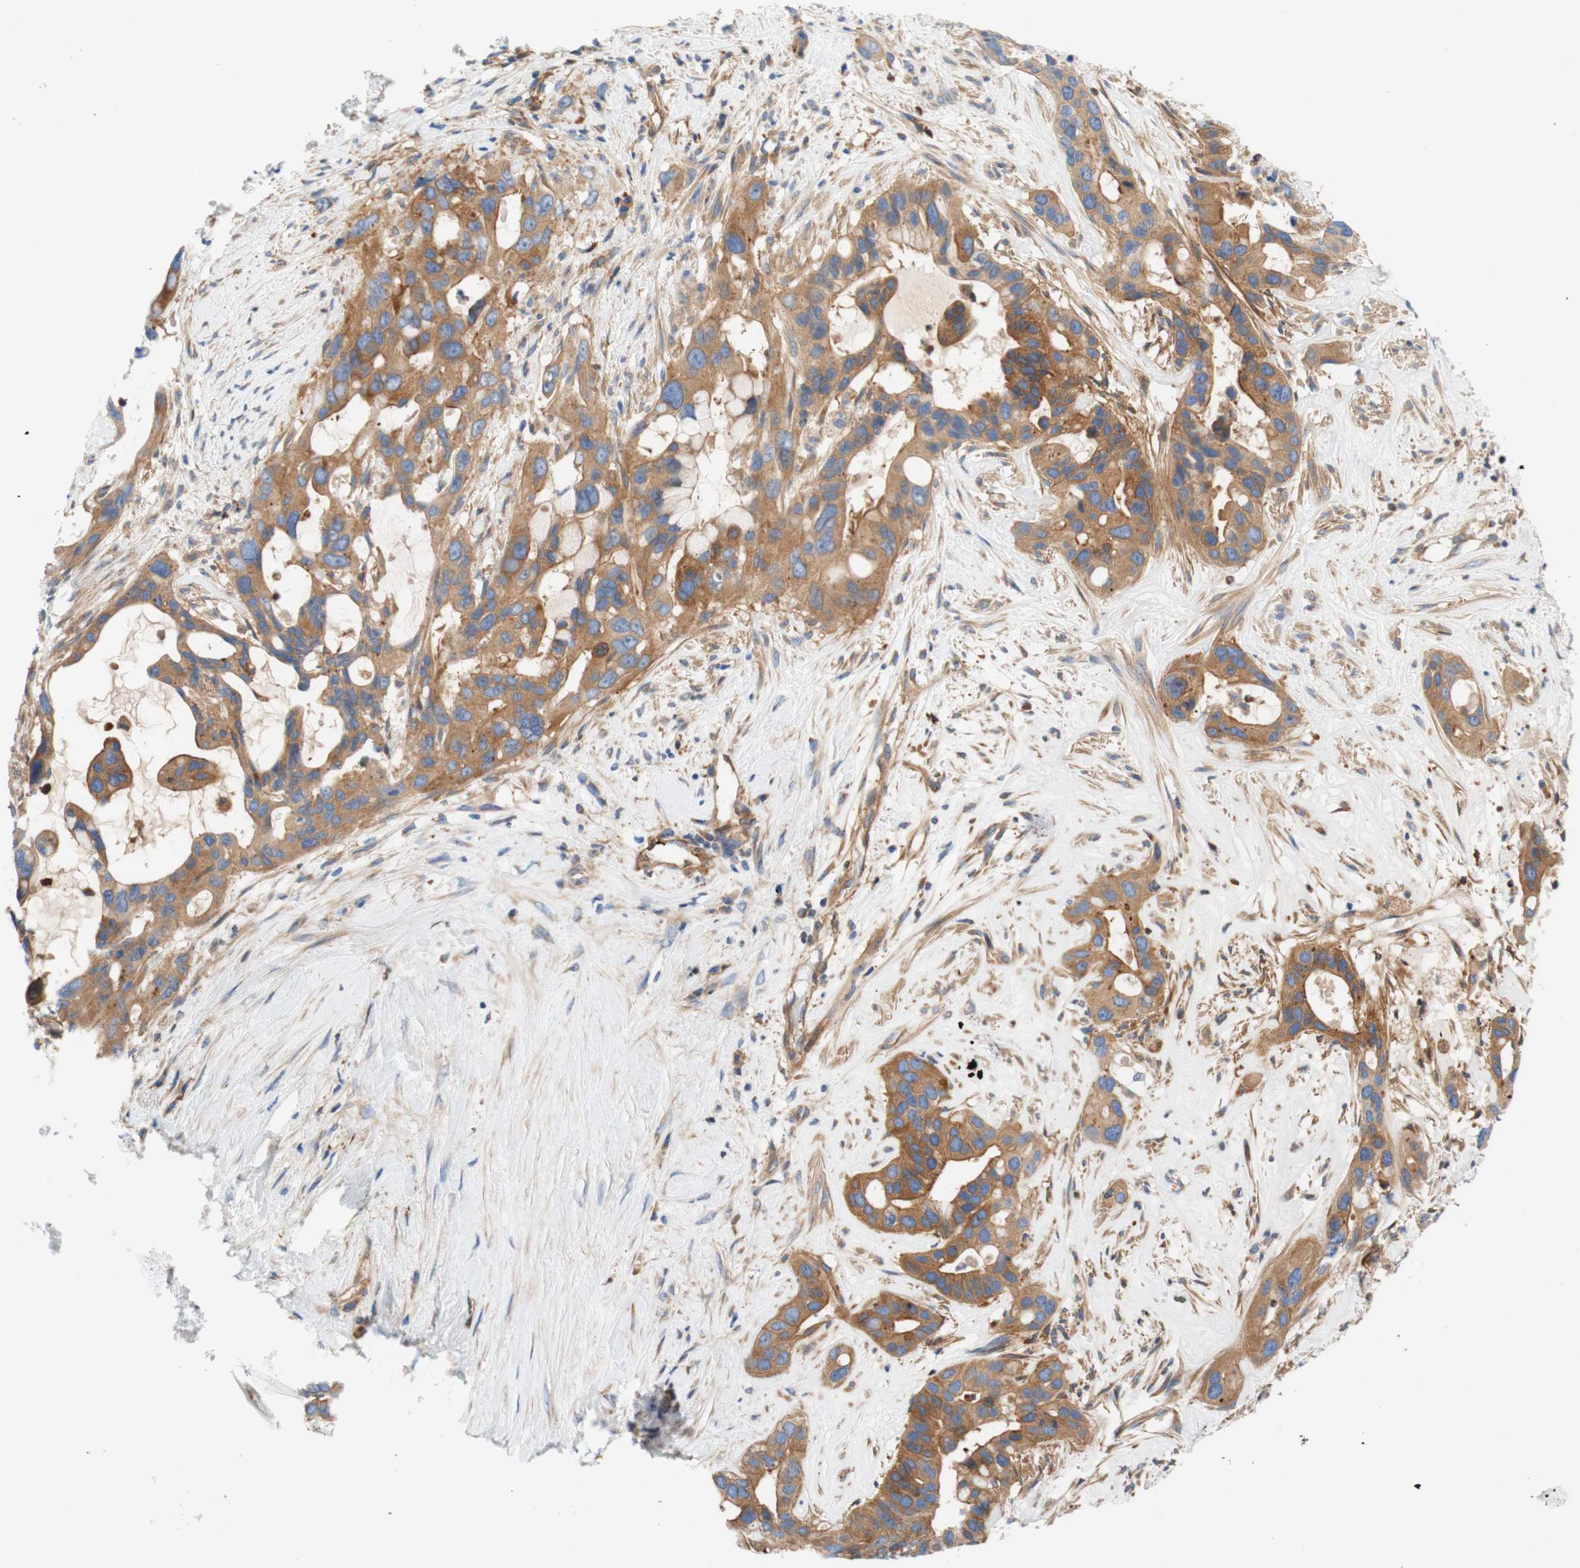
{"staining": {"intensity": "moderate", "quantity": ">75%", "location": "cytoplasmic/membranous"}, "tissue": "liver cancer", "cell_type": "Tumor cells", "image_type": "cancer", "snomed": [{"axis": "morphology", "description": "Cholangiocarcinoma"}, {"axis": "topography", "description": "Liver"}], "caption": "Immunohistochemistry staining of liver cancer, which exhibits medium levels of moderate cytoplasmic/membranous positivity in about >75% of tumor cells indicating moderate cytoplasmic/membranous protein positivity. The staining was performed using DAB (brown) for protein detection and nuclei were counterstained in hematoxylin (blue).", "gene": "STOM", "patient": {"sex": "female", "age": 65}}